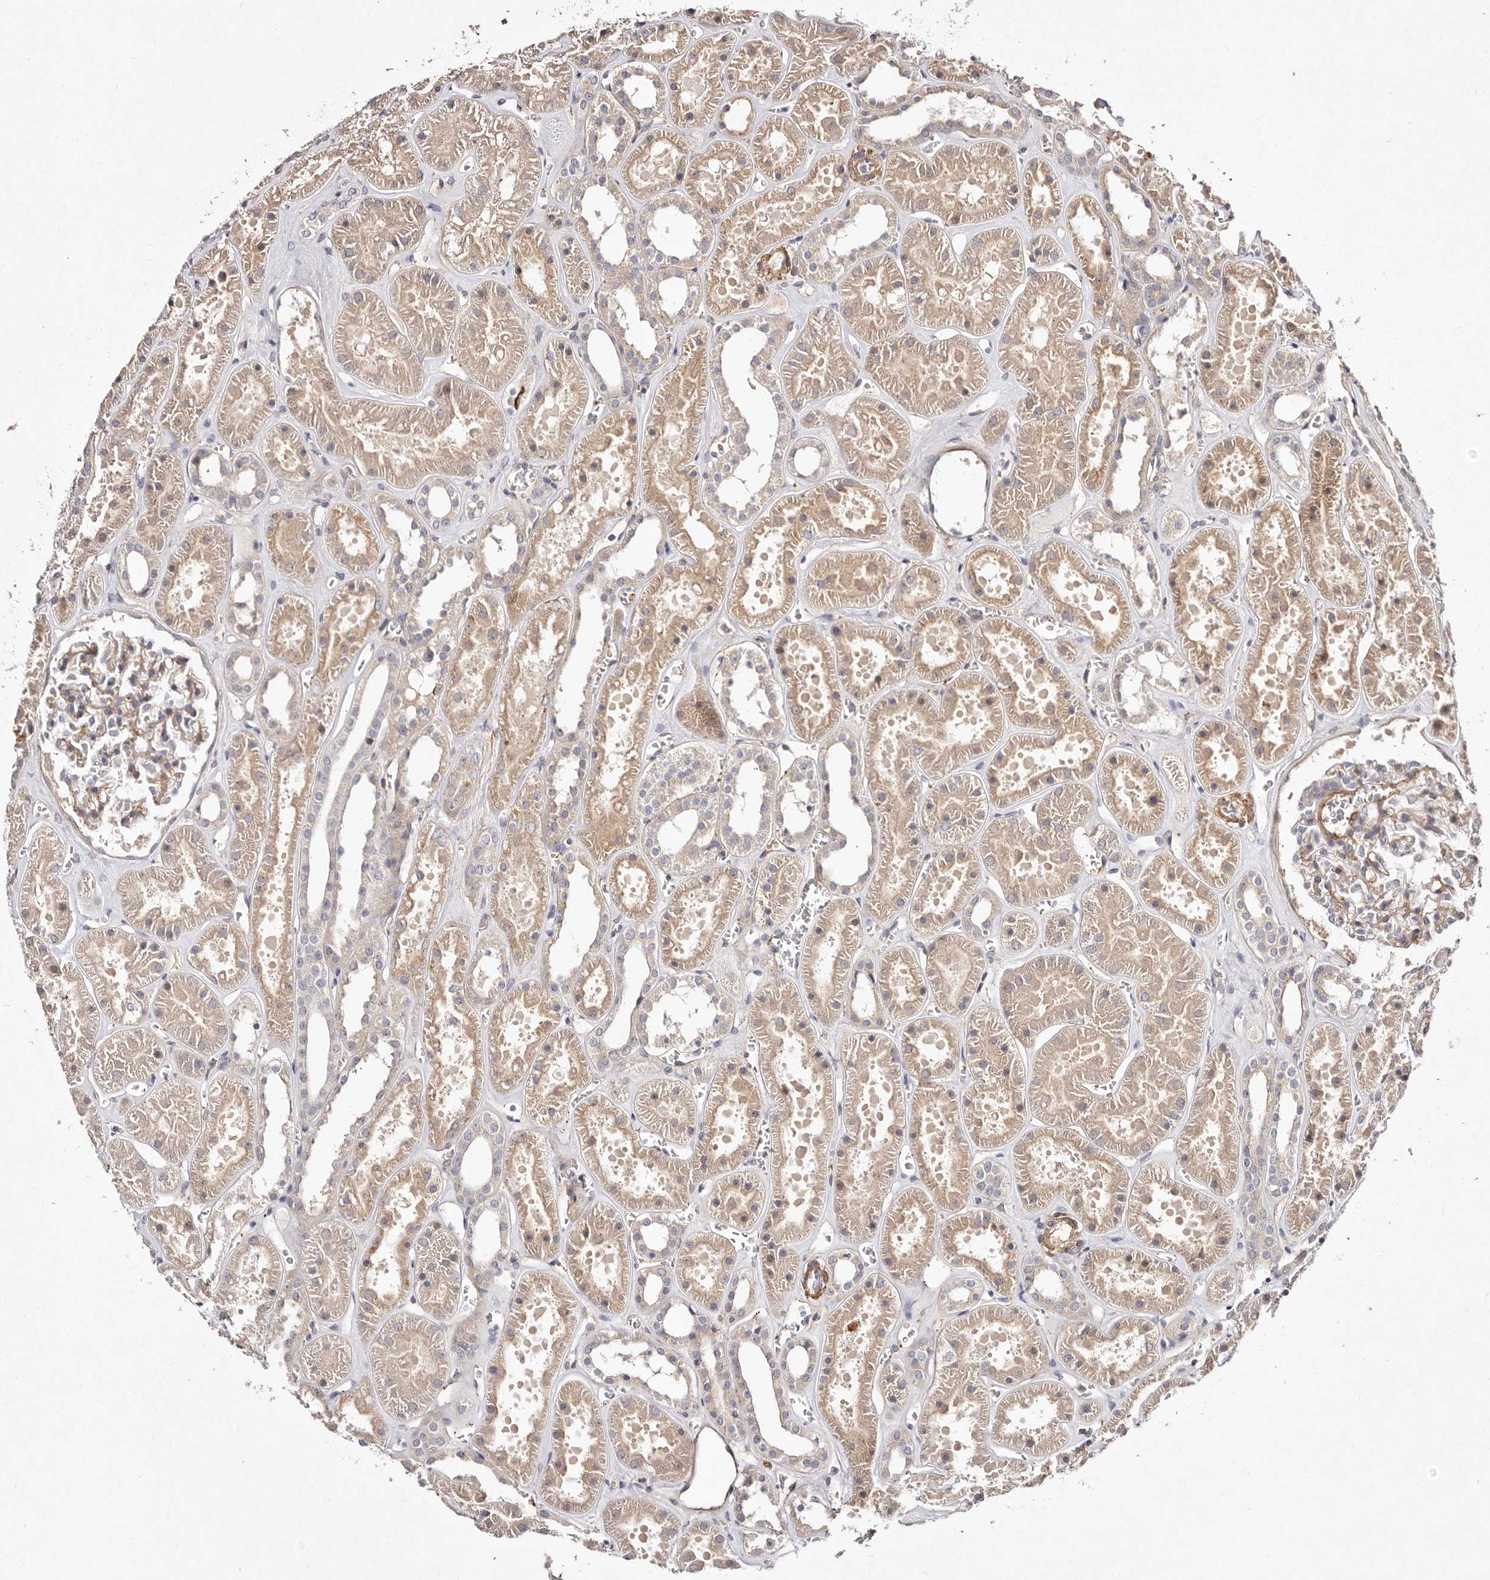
{"staining": {"intensity": "weak", "quantity": "25%-75%", "location": "cytoplasmic/membranous"}, "tissue": "kidney", "cell_type": "Cells in glomeruli", "image_type": "normal", "snomed": [{"axis": "morphology", "description": "Normal tissue, NOS"}, {"axis": "topography", "description": "Kidney"}], "caption": "Immunohistochemical staining of normal human kidney exhibits weak cytoplasmic/membranous protein staining in approximately 25%-75% of cells in glomeruli.", "gene": "MTMR11", "patient": {"sex": "female", "age": 41}}